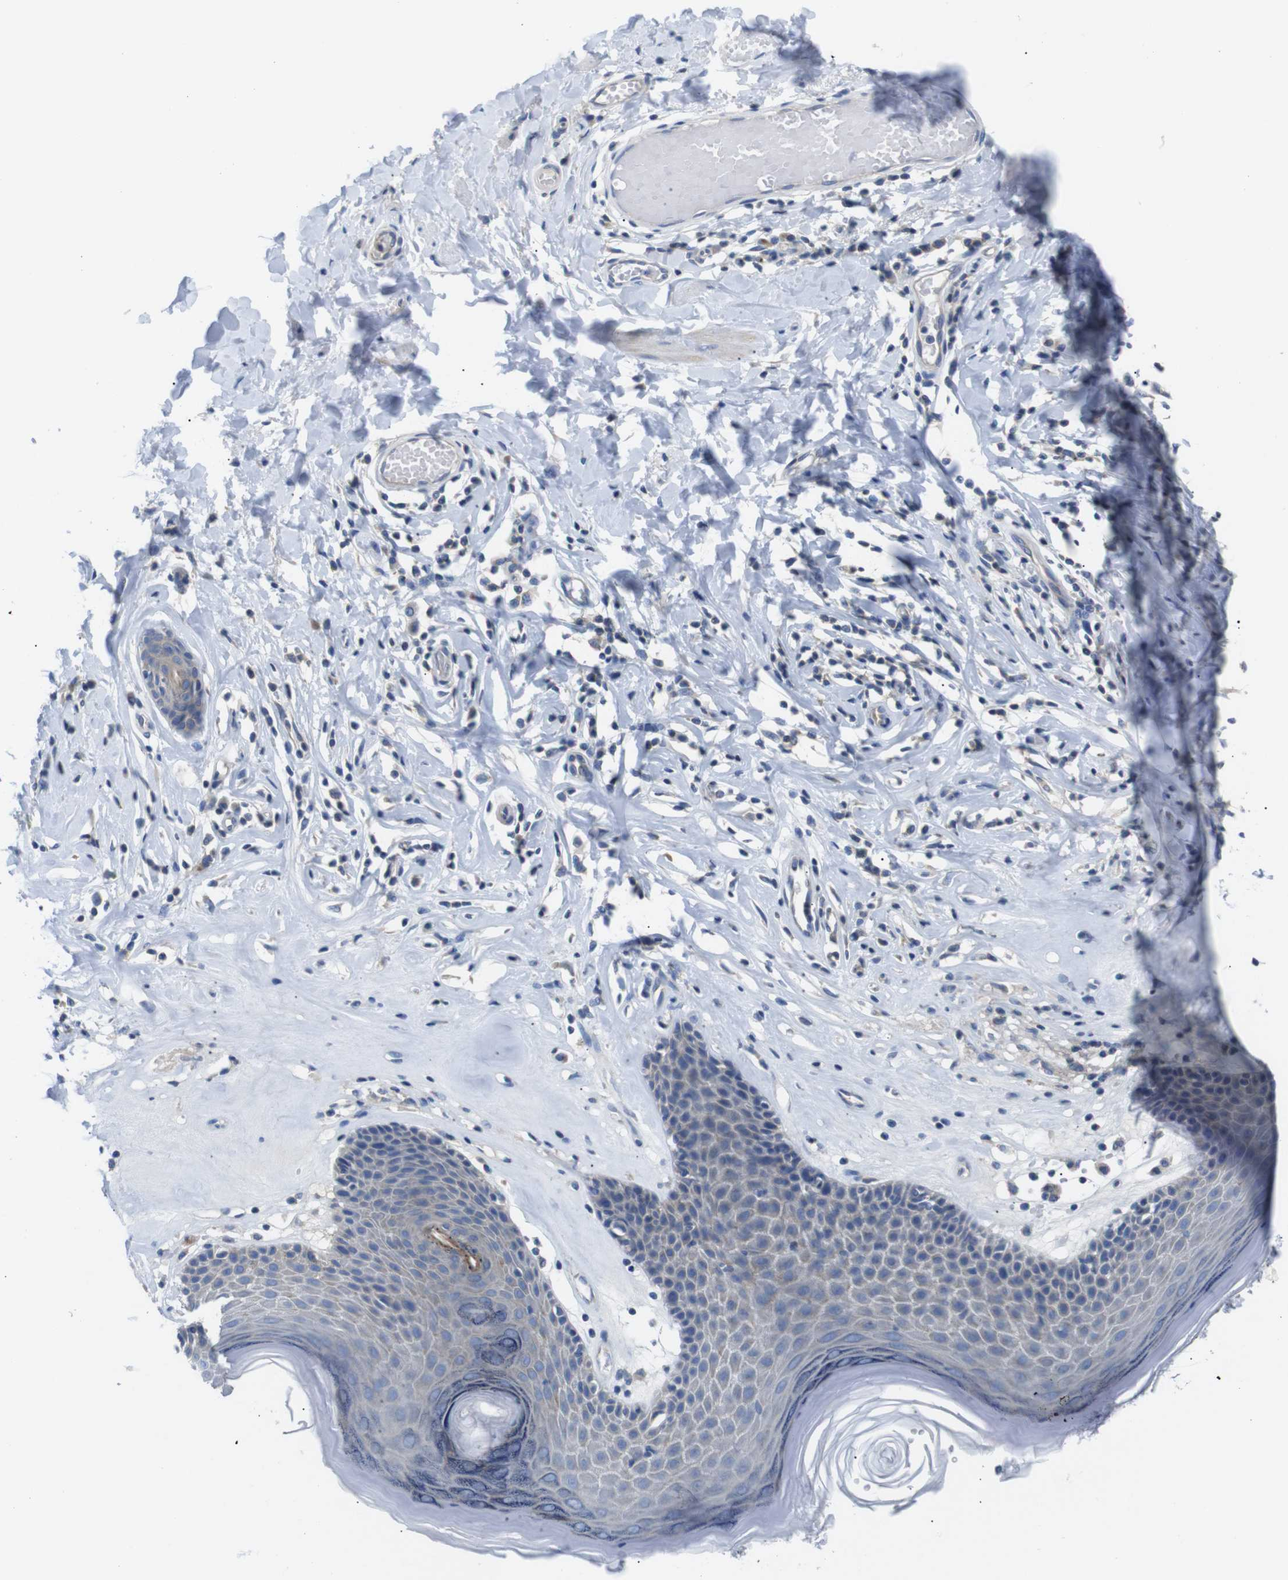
{"staining": {"intensity": "negative", "quantity": "none", "location": "none"}, "tissue": "skin", "cell_type": "Epidermal cells", "image_type": "normal", "snomed": [{"axis": "morphology", "description": "Normal tissue, NOS"}, {"axis": "morphology", "description": "Inflammation, NOS"}, {"axis": "topography", "description": "Vulva"}], "caption": "The immunohistochemistry (IHC) micrograph has no significant positivity in epidermal cells of skin.", "gene": "DCP1A", "patient": {"sex": "female", "age": 84}}